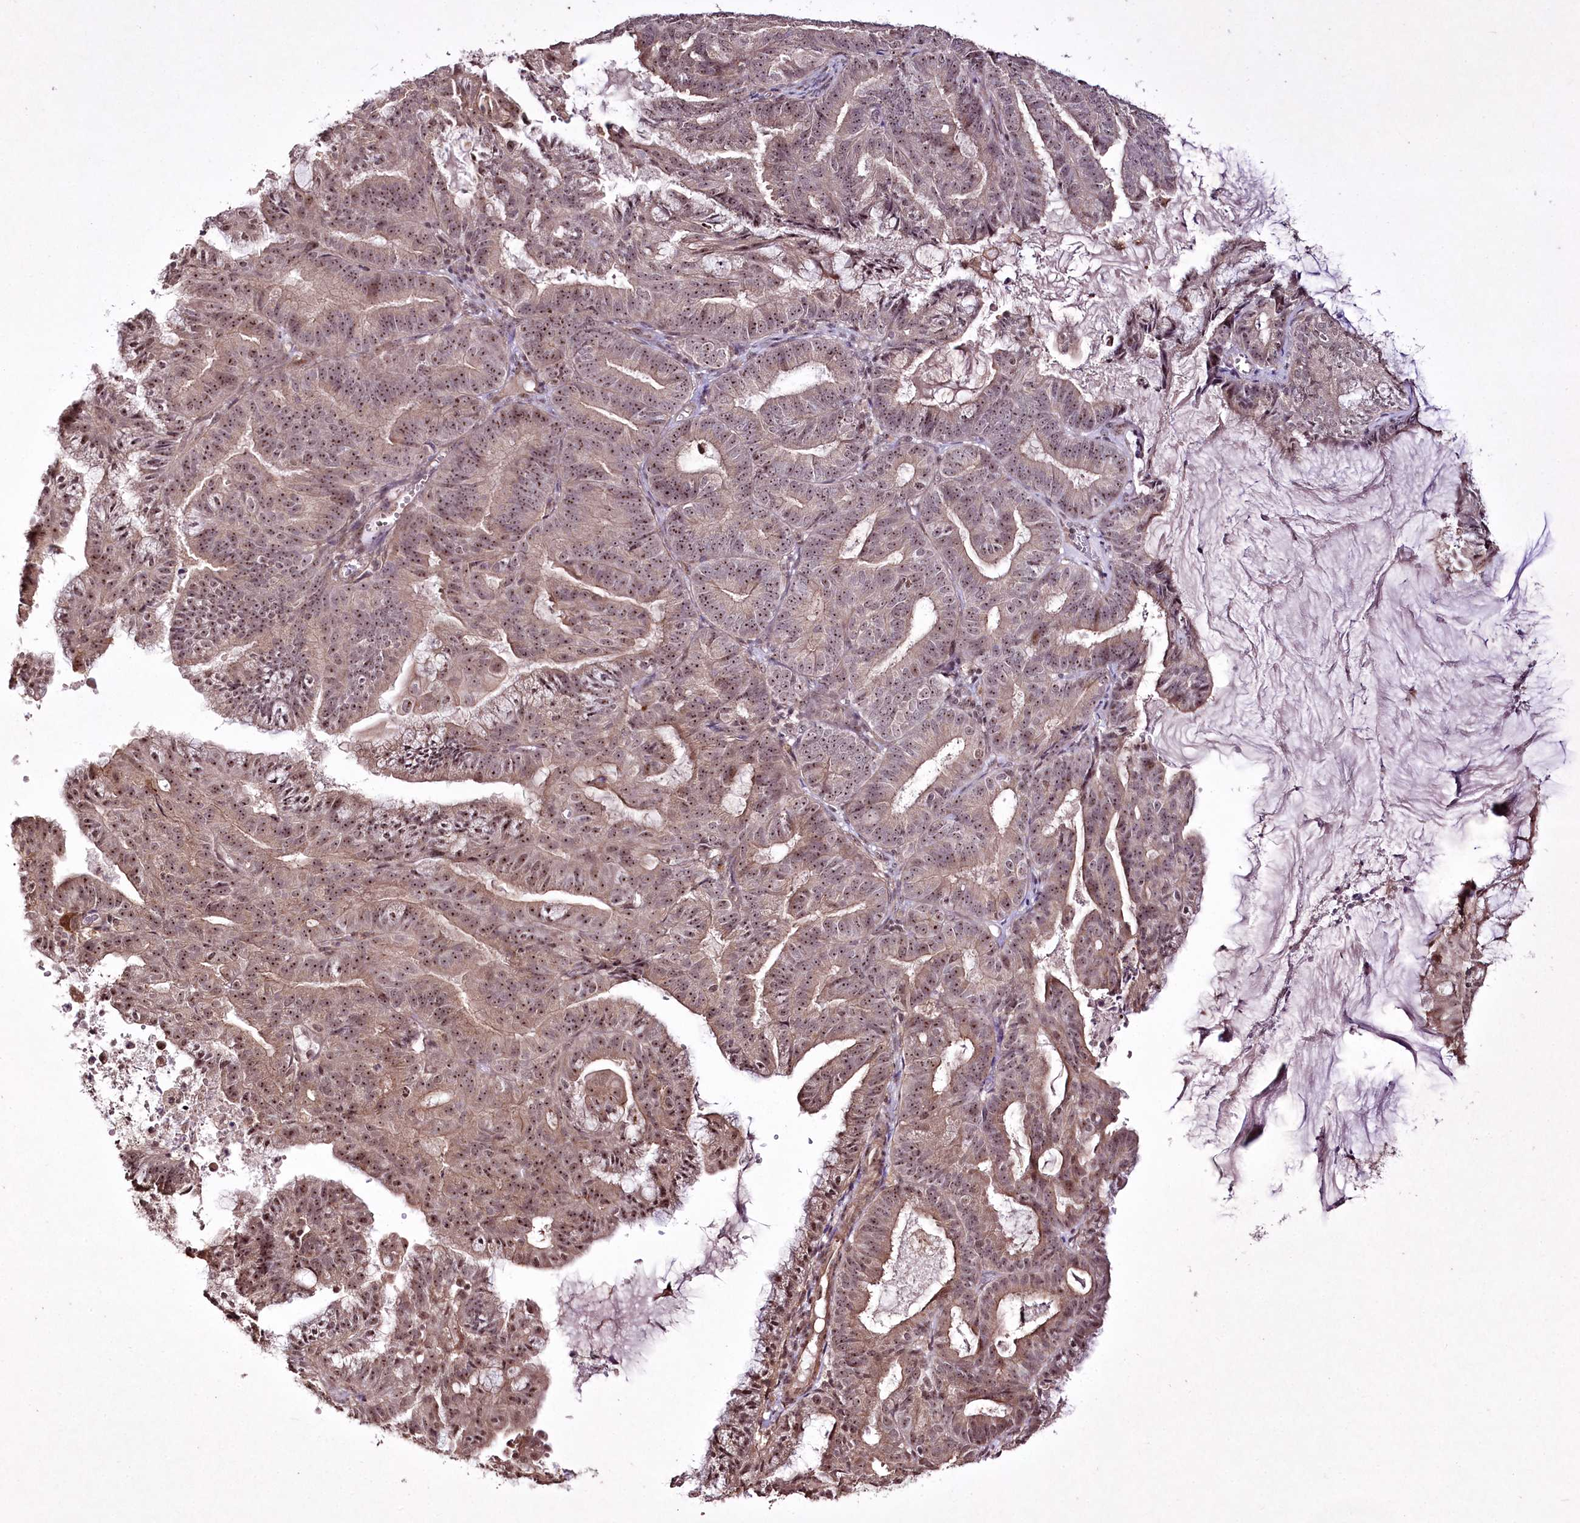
{"staining": {"intensity": "moderate", "quantity": ">75%", "location": "cytoplasmic/membranous,nuclear"}, "tissue": "endometrial cancer", "cell_type": "Tumor cells", "image_type": "cancer", "snomed": [{"axis": "morphology", "description": "Adenocarcinoma, NOS"}, {"axis": "topography", "description": "Endometrium"}], "caption": "Adenocarcinoma (endometrial) stained with DAB immunohistochemistry shows medium levels of moderate cytoplasmic/membranous and nuclear staining in about >75% of tumor cells.", "gene": "CCDC59", "patient": {"sex": "female", "age": 86}}